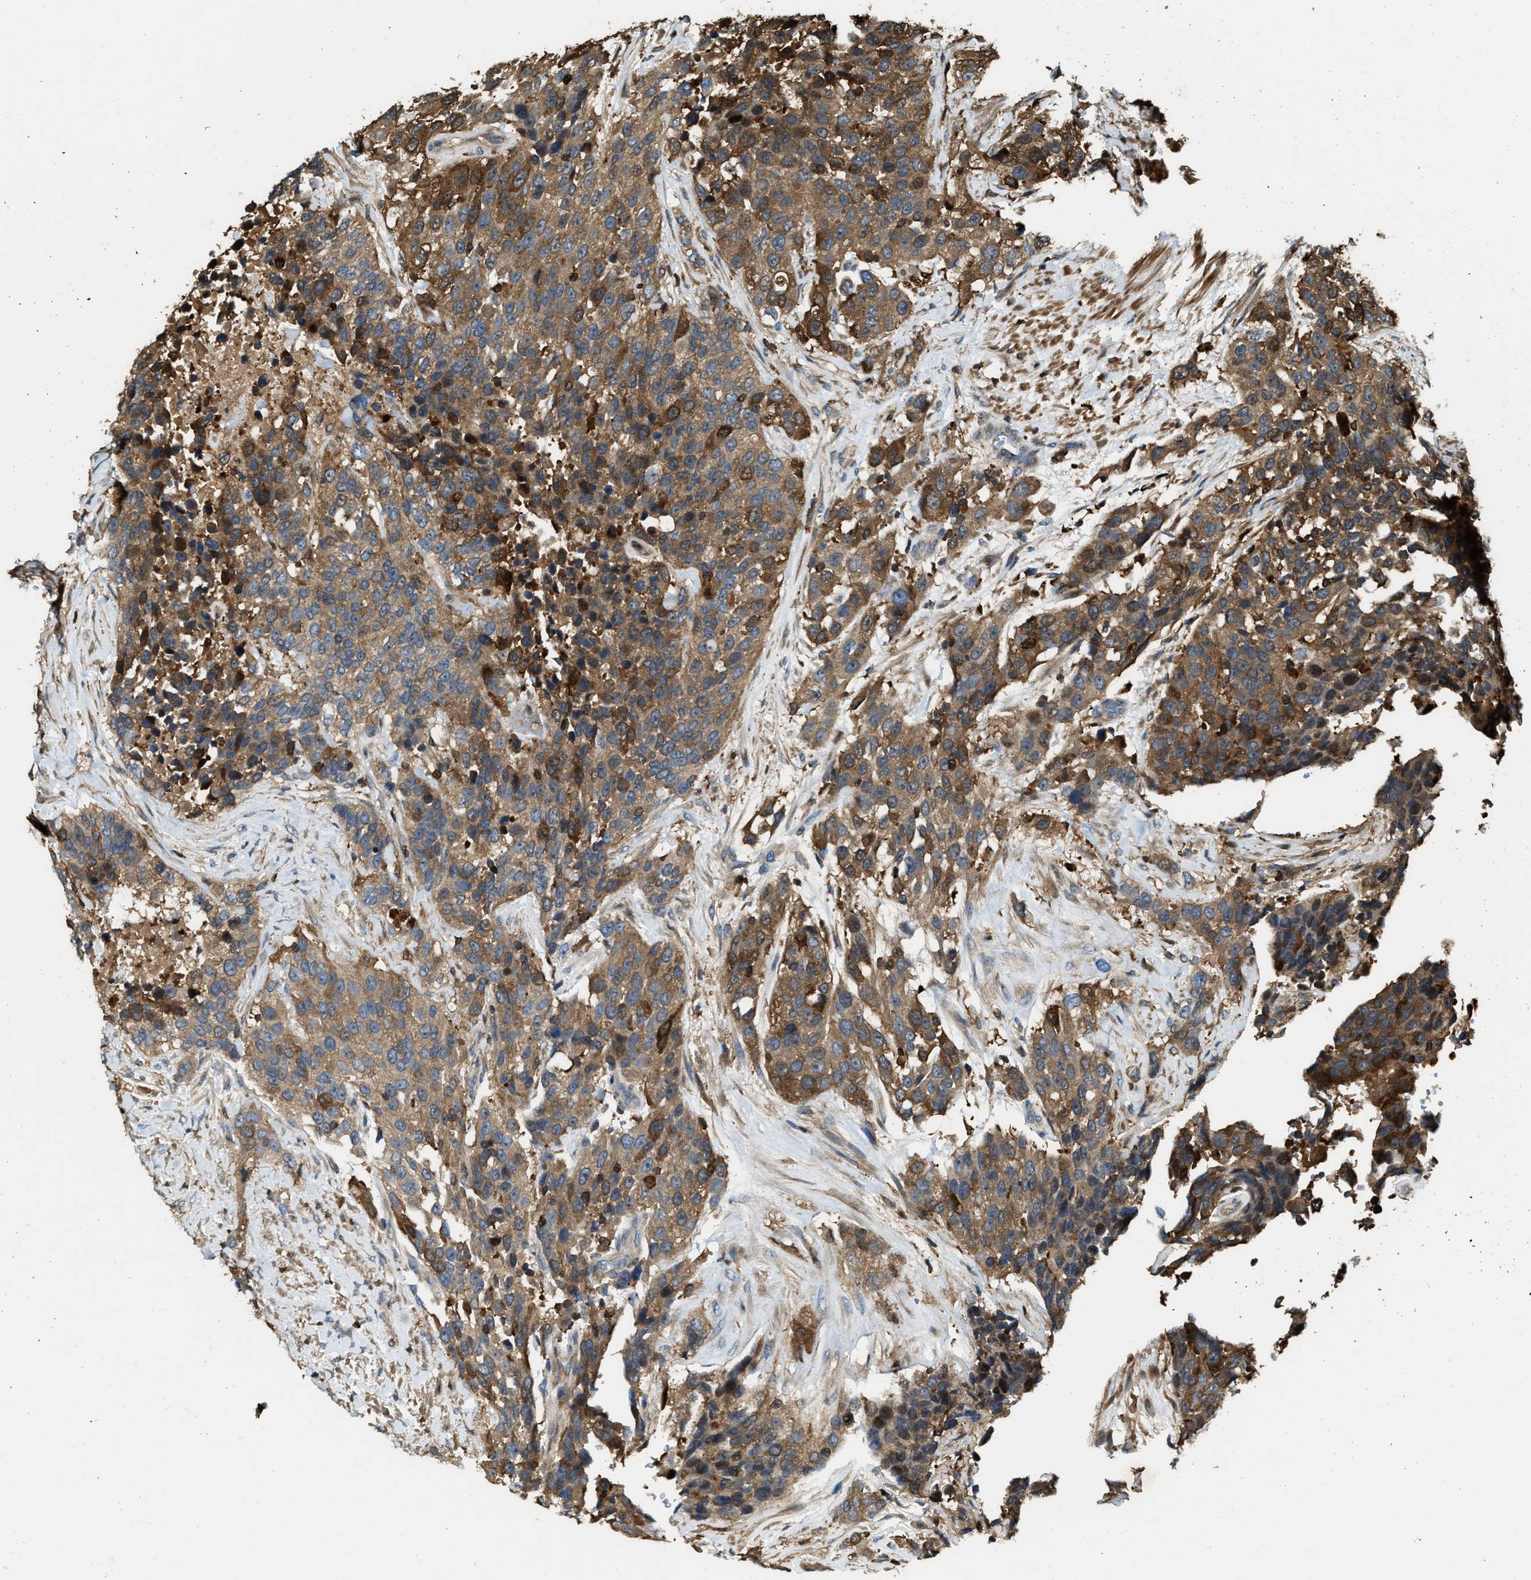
{"staining": {"intensity": "moderate", "quantity": ">75%", "location": "cytoplasmic/membranous"}, "tissue": "urothelial cancer", "cell_type": "Tumor cells", "image_type": "cancer", "snomed": [{"axis": "morphology", "description": "Urothelial carcinoma, High grade"}, {"axis": "topography", "description": "Urinary bladder"}], "caption": "Immunohistochemical staining of high-grade urothelial carcinoma shows medium levels of moderate cytoplasmic/membranous staining in approximately >75% of tumor cells.", "gene": "SERPINB5", "patient": {"sex": "female", "age": 80}}